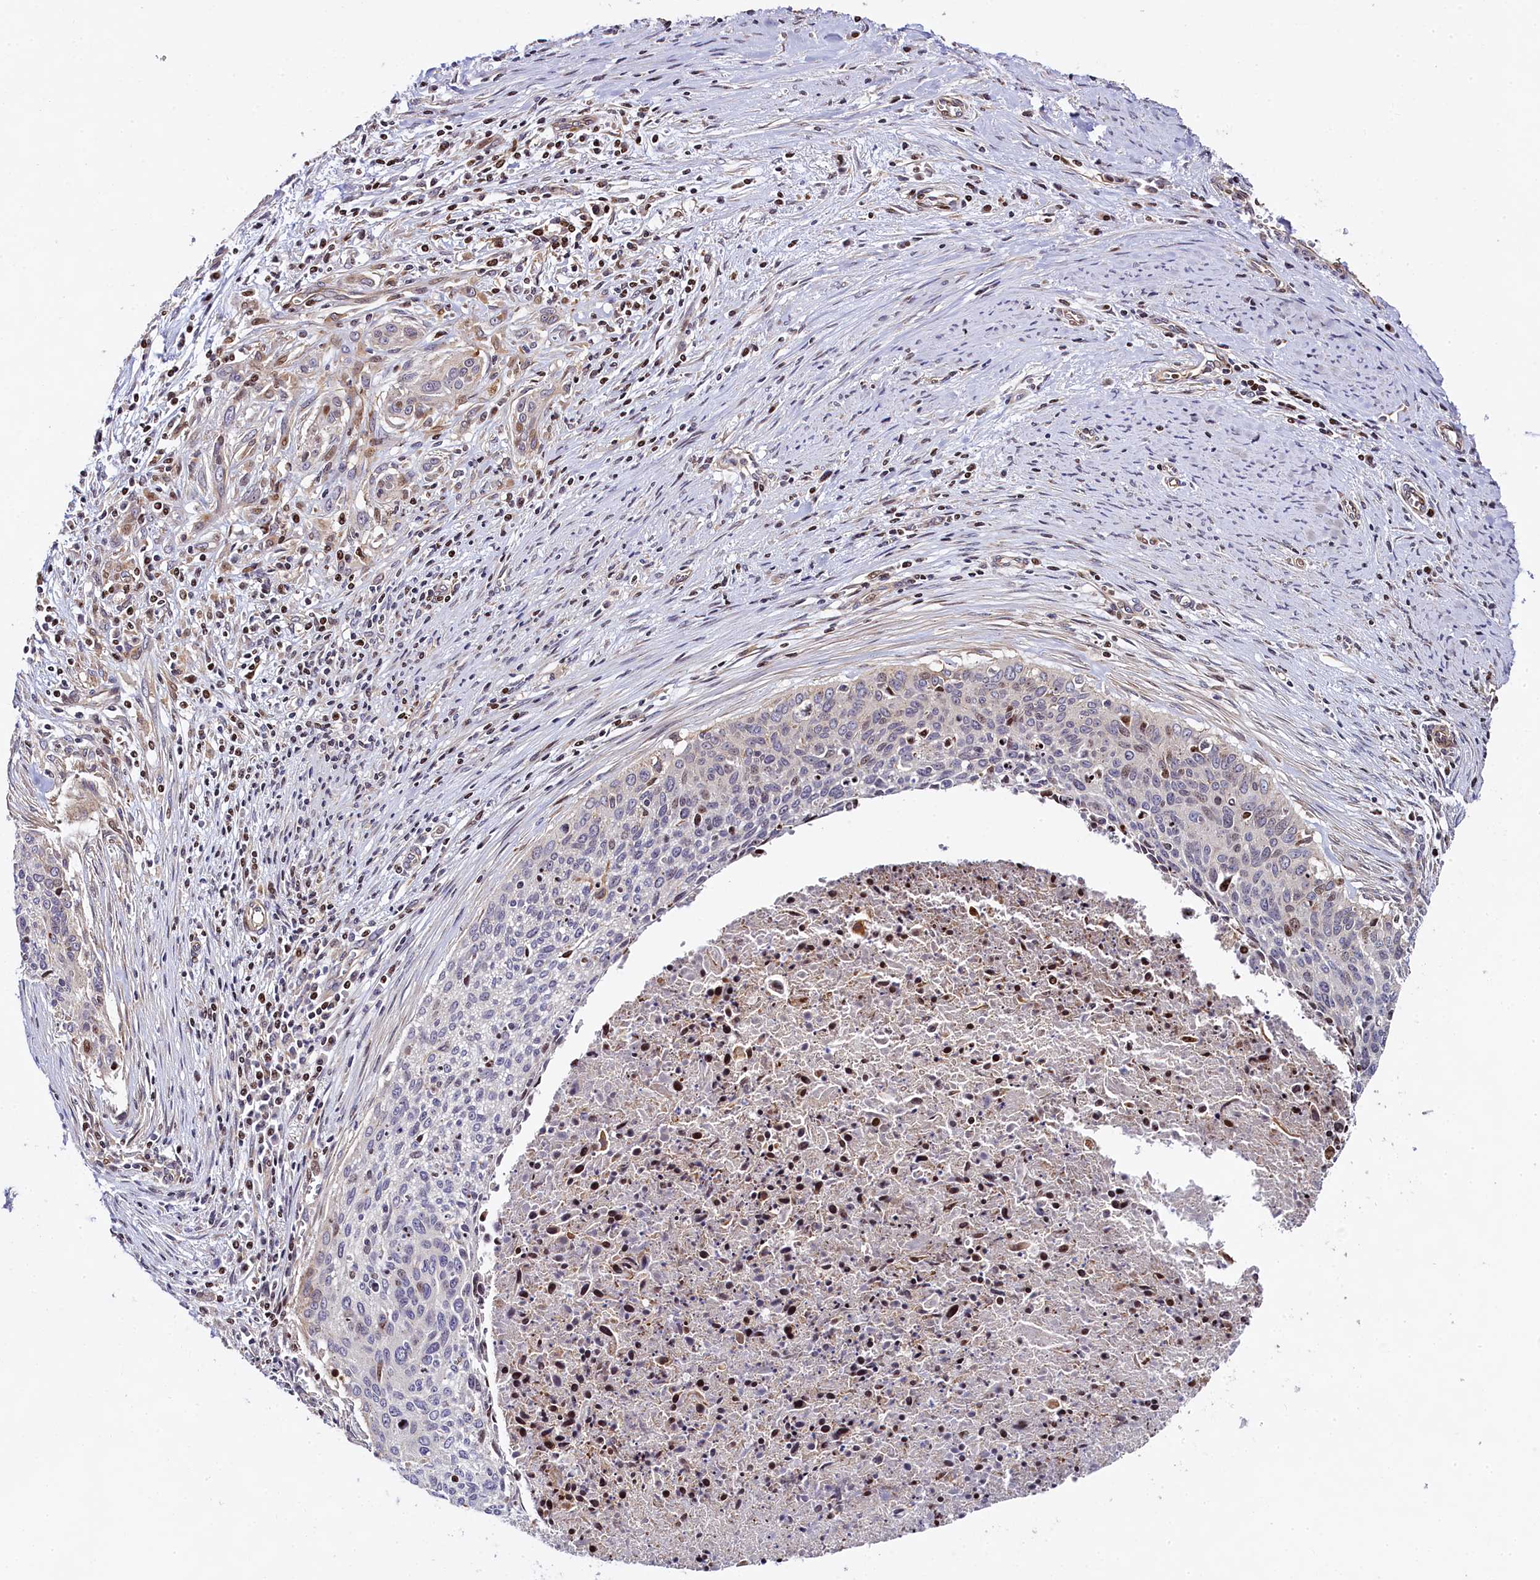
{"staining": {"intensity": "moderate", "quantity": "<25%", "location": "nuclear"}, "tissue": "cervical cancer", "cell_type": "Tumor cells", "image_type": "cancer", "snomed": [{"axis": "morphology", "description": "Squamous cell carcinoma, NOS"}, {"axis": "topography", "description": "Cervix"}], "caption": "Cervical cancer (squamous cell carcinoma) stained for a protein (brown) demonstrates moderate nuclear positive staining in about <25% of tumor cells.", "gene": "TGDS", "patient": {"sex": "female", "age": 55}}